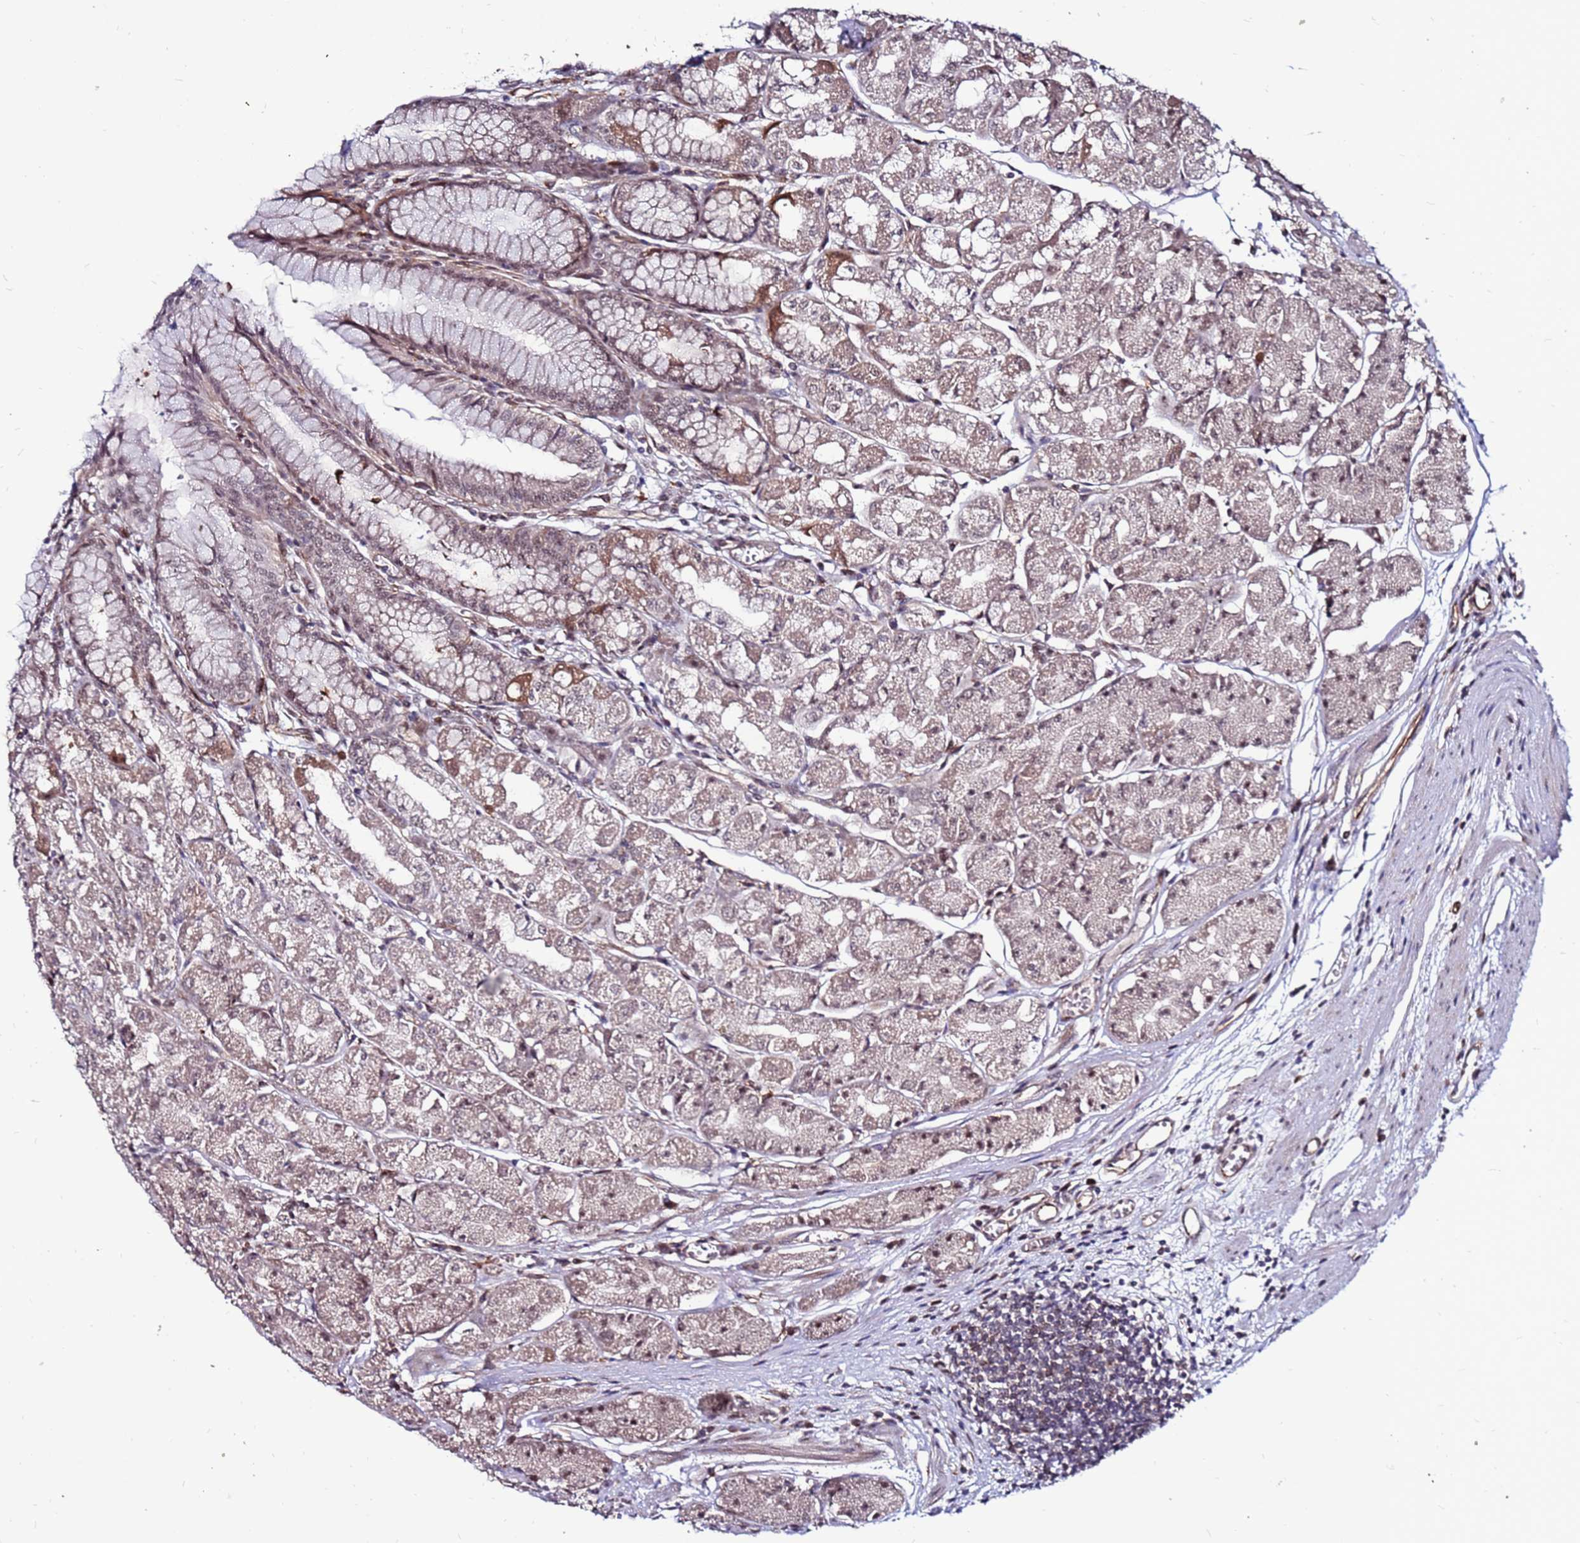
{"staining": {"intensity": "moderate", "quantity": ">75%", "location": "cytoplasmic/membranous,nuclear"}, "tissue": "stomach", "cell_type": "Glandular cells", "image_type": "normal", "snomed": [{"axis": "morphology", "description": "Normal tissue, NOS"}, {"axis": "topography", "description": "Stomach"}], "caption": "A photomicrograph showing moderate cytoplasmic/membranous,nuclear expression in approximately >75% of glandular cells in normal stomach, as visualized by brown immunohistochemical staining.", "gene": "CLK3", "patient": {"sex": "male", "age": 55}}